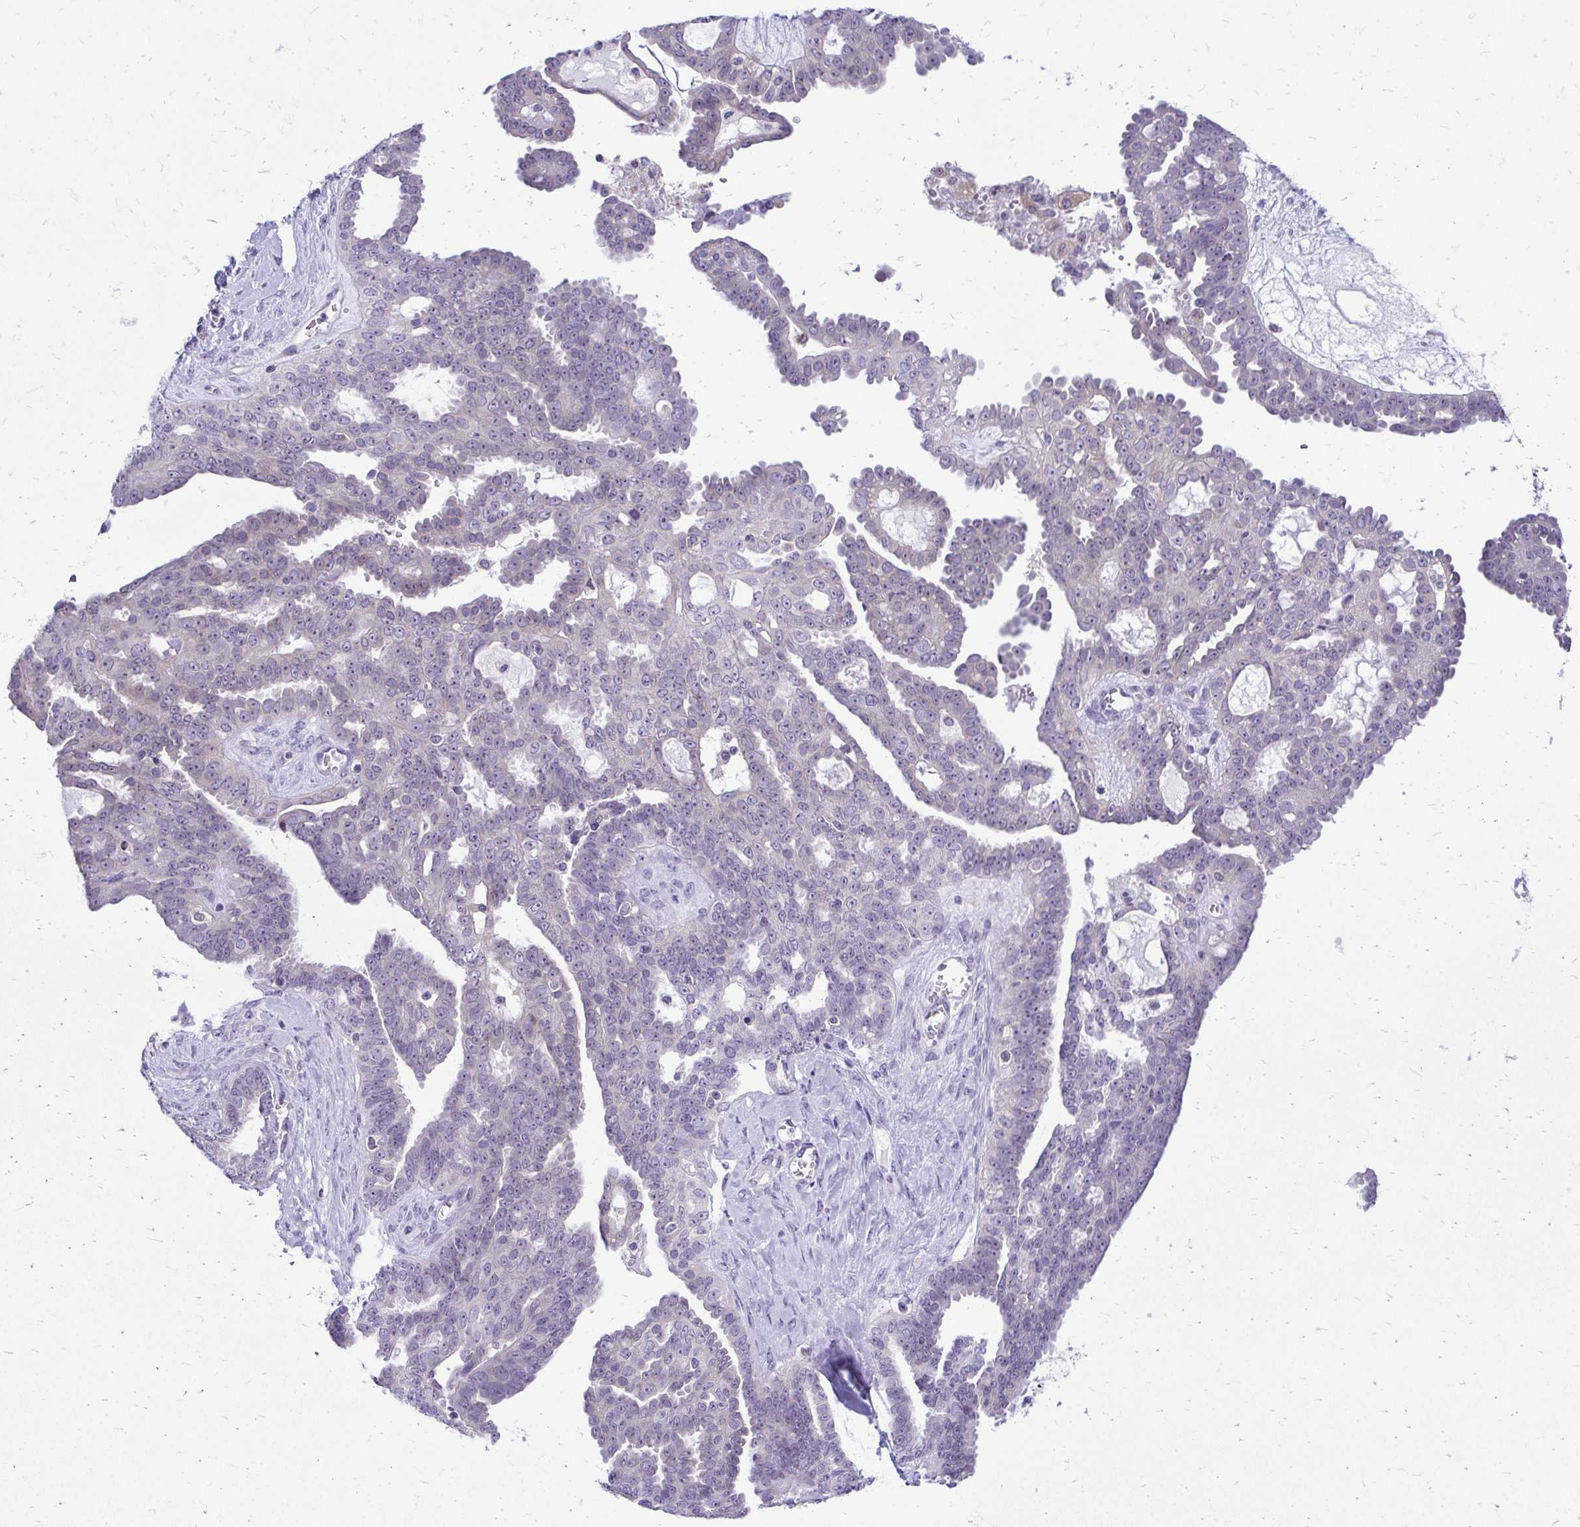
{"staining": {"intensity": "weak", "quantity": "25%-75%", "location": "nuclear"}, "tissue": "ovarian cancer", "cell_type": "Tumor cells", "image_type": "cancer", "snomed": [{"axis": "morphology", "description": "Cystadenocarcinoma, serous, NOS"}, {"axis": "topography", "description": "Ovary"}], "caption": "This histopathology image exhibits immunohistochemistry staining of ovarian serous cystadenocarcinoma, with low weak nuclear staining in approximately 25%-75% of tumor cells.", "gene": "NIFK", "patient": {"sex": "female", "age": 71}}